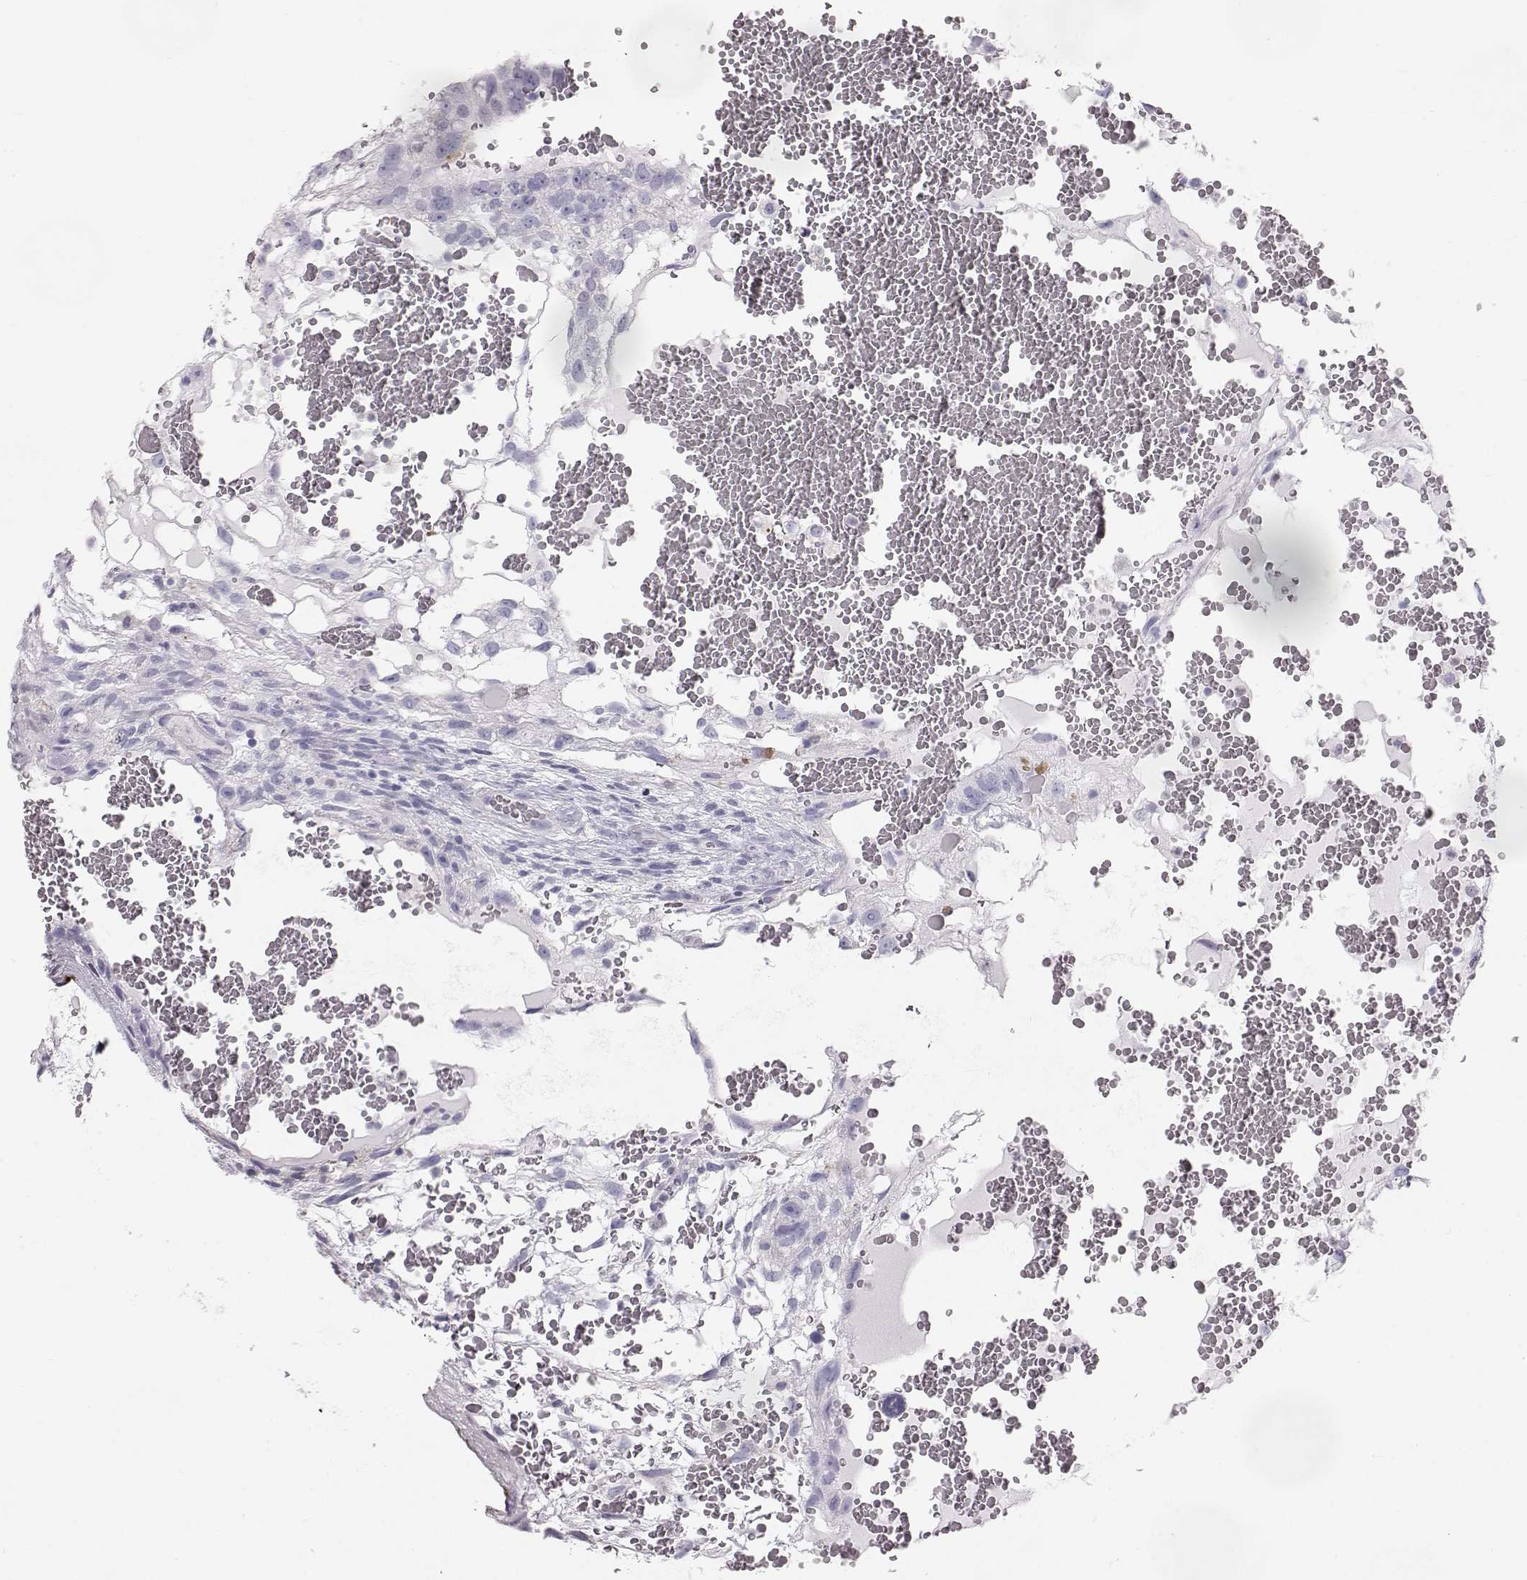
{"staining": {"intensity": "negative", "quantity": "none", "location": "none"}, "tissue": "testis cancer", "cell_type": "Tumor cells", "image_type": "cancer", "snomed": [{"axis": "morphology", "description": "Normal tissue, NOS"}, {"axis": "morphology", "description": "Carcinoma, Embryonal, NOS"}, {"axis": "topography", "description": "Testis"}], "caption": "Immunohistochemistry (IHC) of human testis embryonal carcinoma exhibits no staining in tumor cells.", "gene": "KRT33A", "patient": {"sex": "male", "age": 32}}